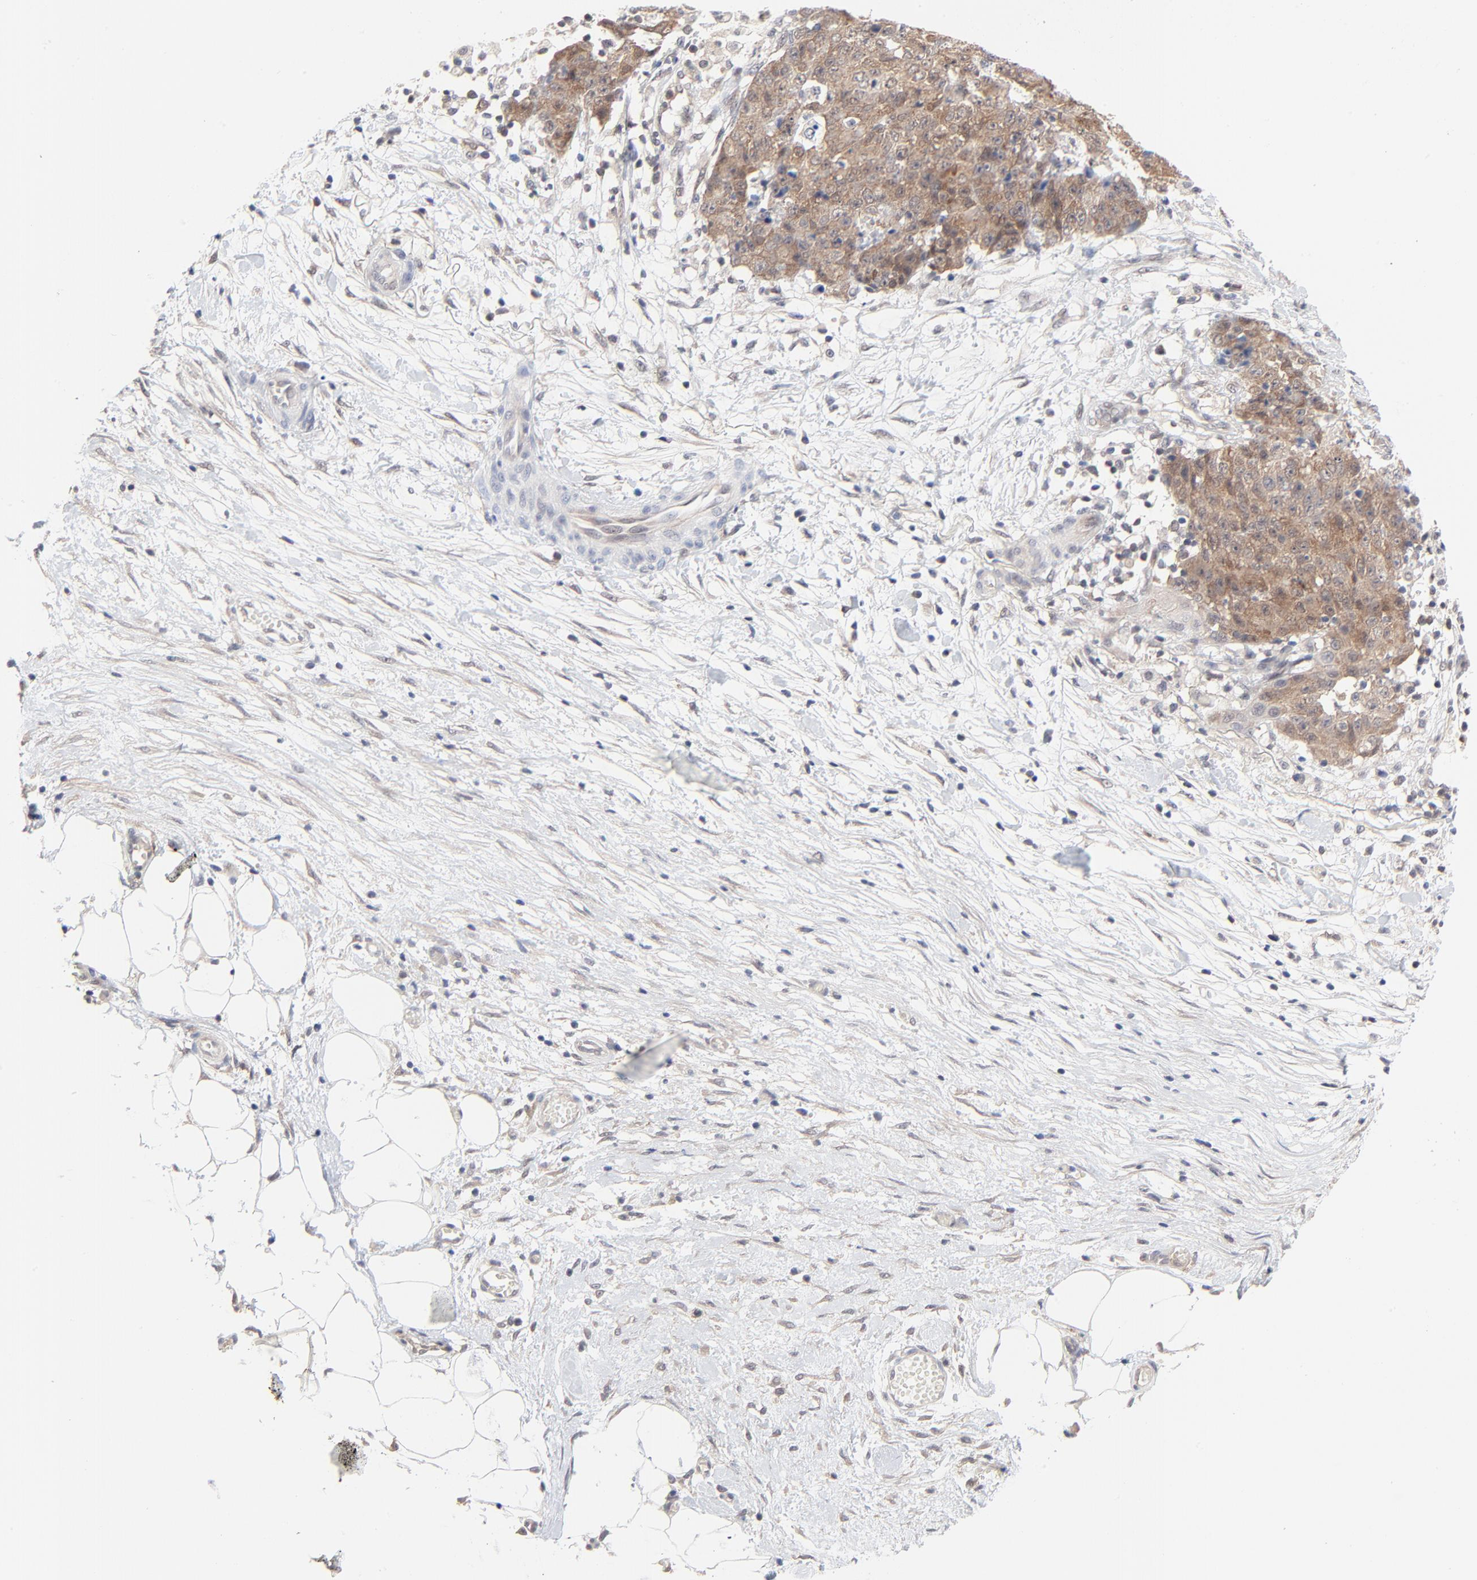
{"staining": {"intensity": "weak", "quantity": ">75%", "location": "cytoplasmic/membranous"}, "tissue": "ovarian cancer", "cell_type": "Tumor cells", "image_type": "cancer", "snomed": [{"axis": "morphology", "description": "Carcinoma, endometroid"}, {"axis": "topography", "description": "Ovary"}], "caption": "Immunohistochemistry (DAB (3,3'-diaminobenzidine)) staining of human ovarian endometroid carcinoma shows weak cytoplasmic/membranous protein positivity in approximately >75% of tumor cells.", "gene": "RPS6KB1", "patient": {"sex": "female", "age": 42}}